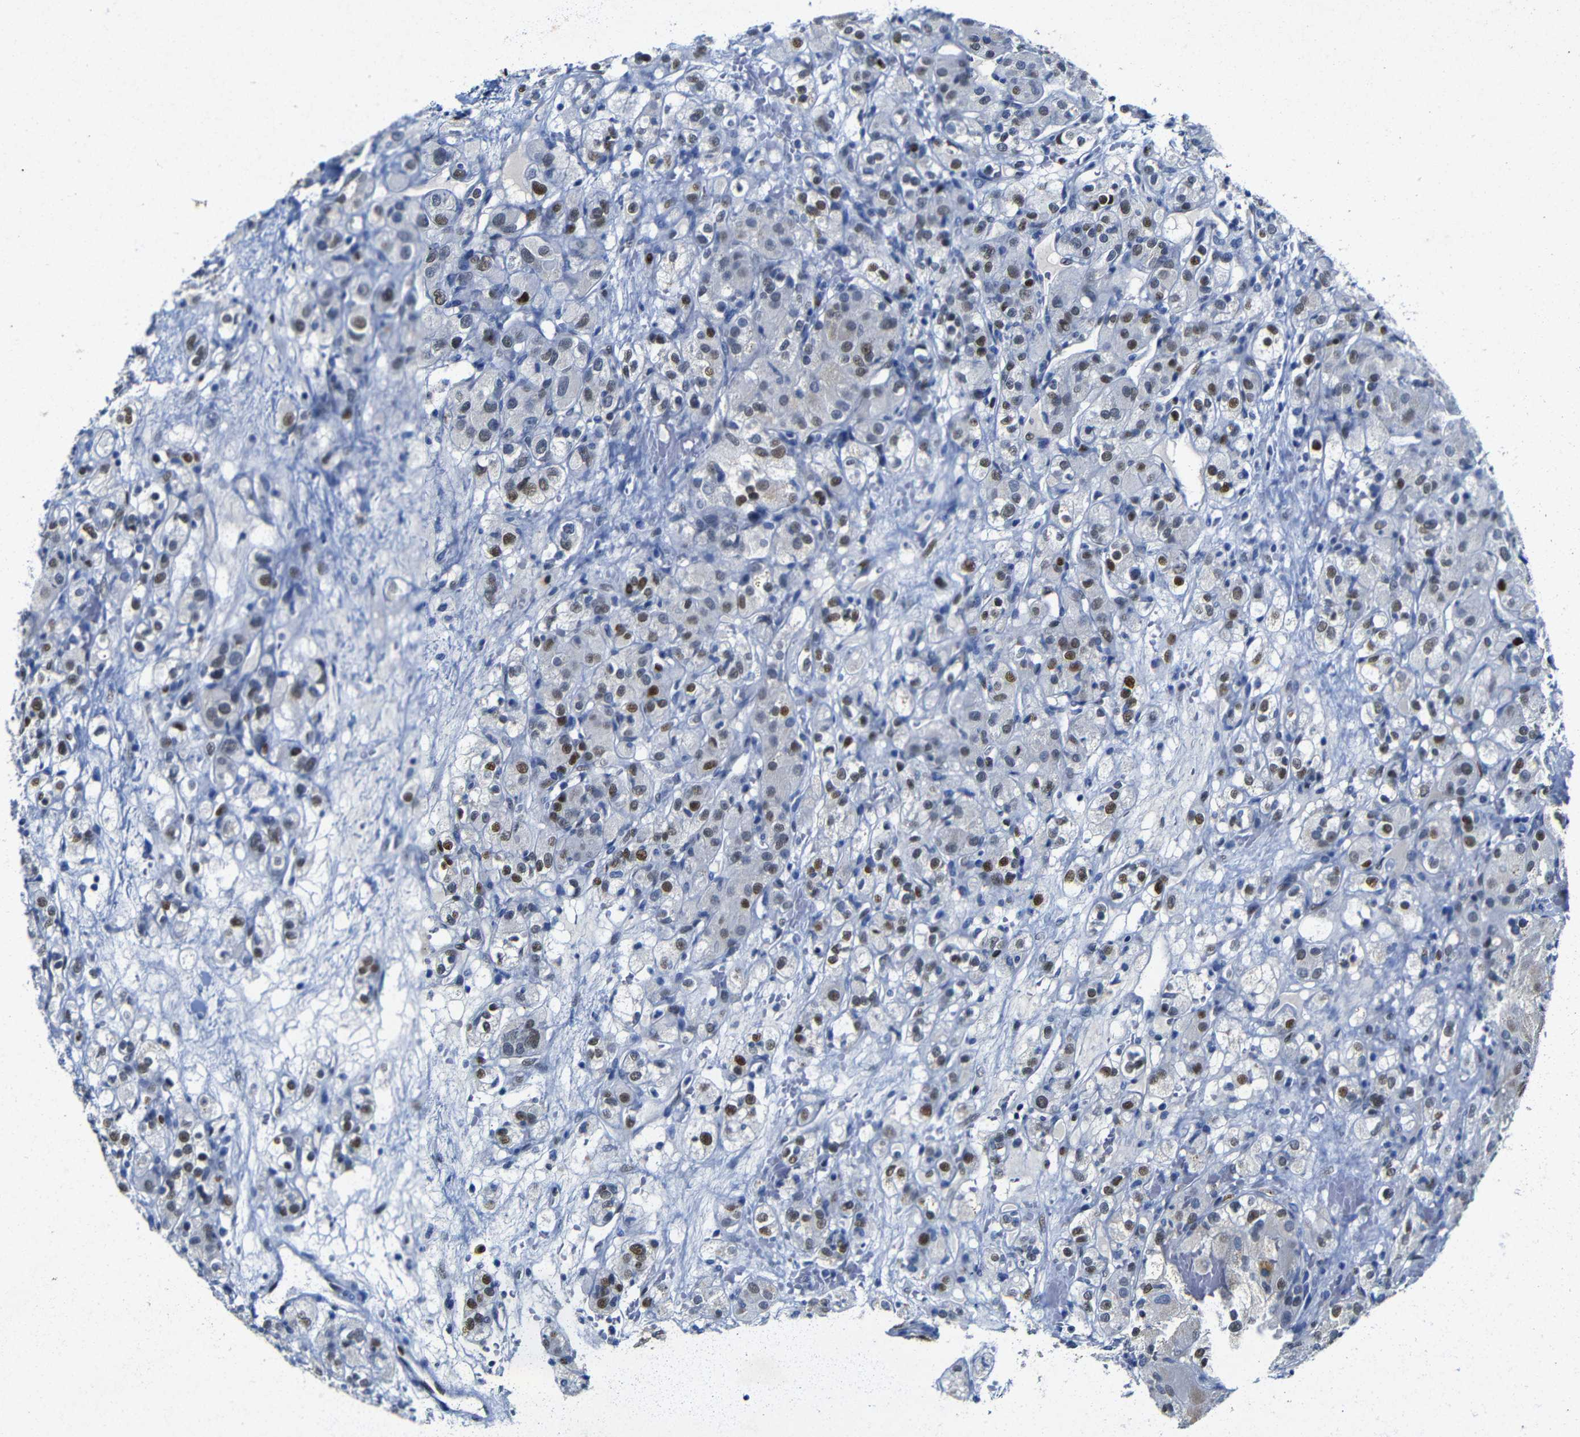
{"staining": {"intensity": "moderate", "quantity": "25%-75%", "location": "nuclear"}, "tissue": "renal cancer", "cell_type": "Tumor cells", "image_type": "cancer", "snomed": [{"axis": "morphology", "description": "Normal tissue, NOS"}, {"axis": "morphology", "description": "Adenocarcinoma, NOS"}, {"axis": "topography", "description": "Kidney"}], "caption": "About 25%-75% of tumor cells in human adenocarcinoma (renal) display moderate nuclear protein positivity as visualized by brown immunohistochemical staining.", "gene": "FOSL2", "patient": {"sex": "male", "age": 61}}